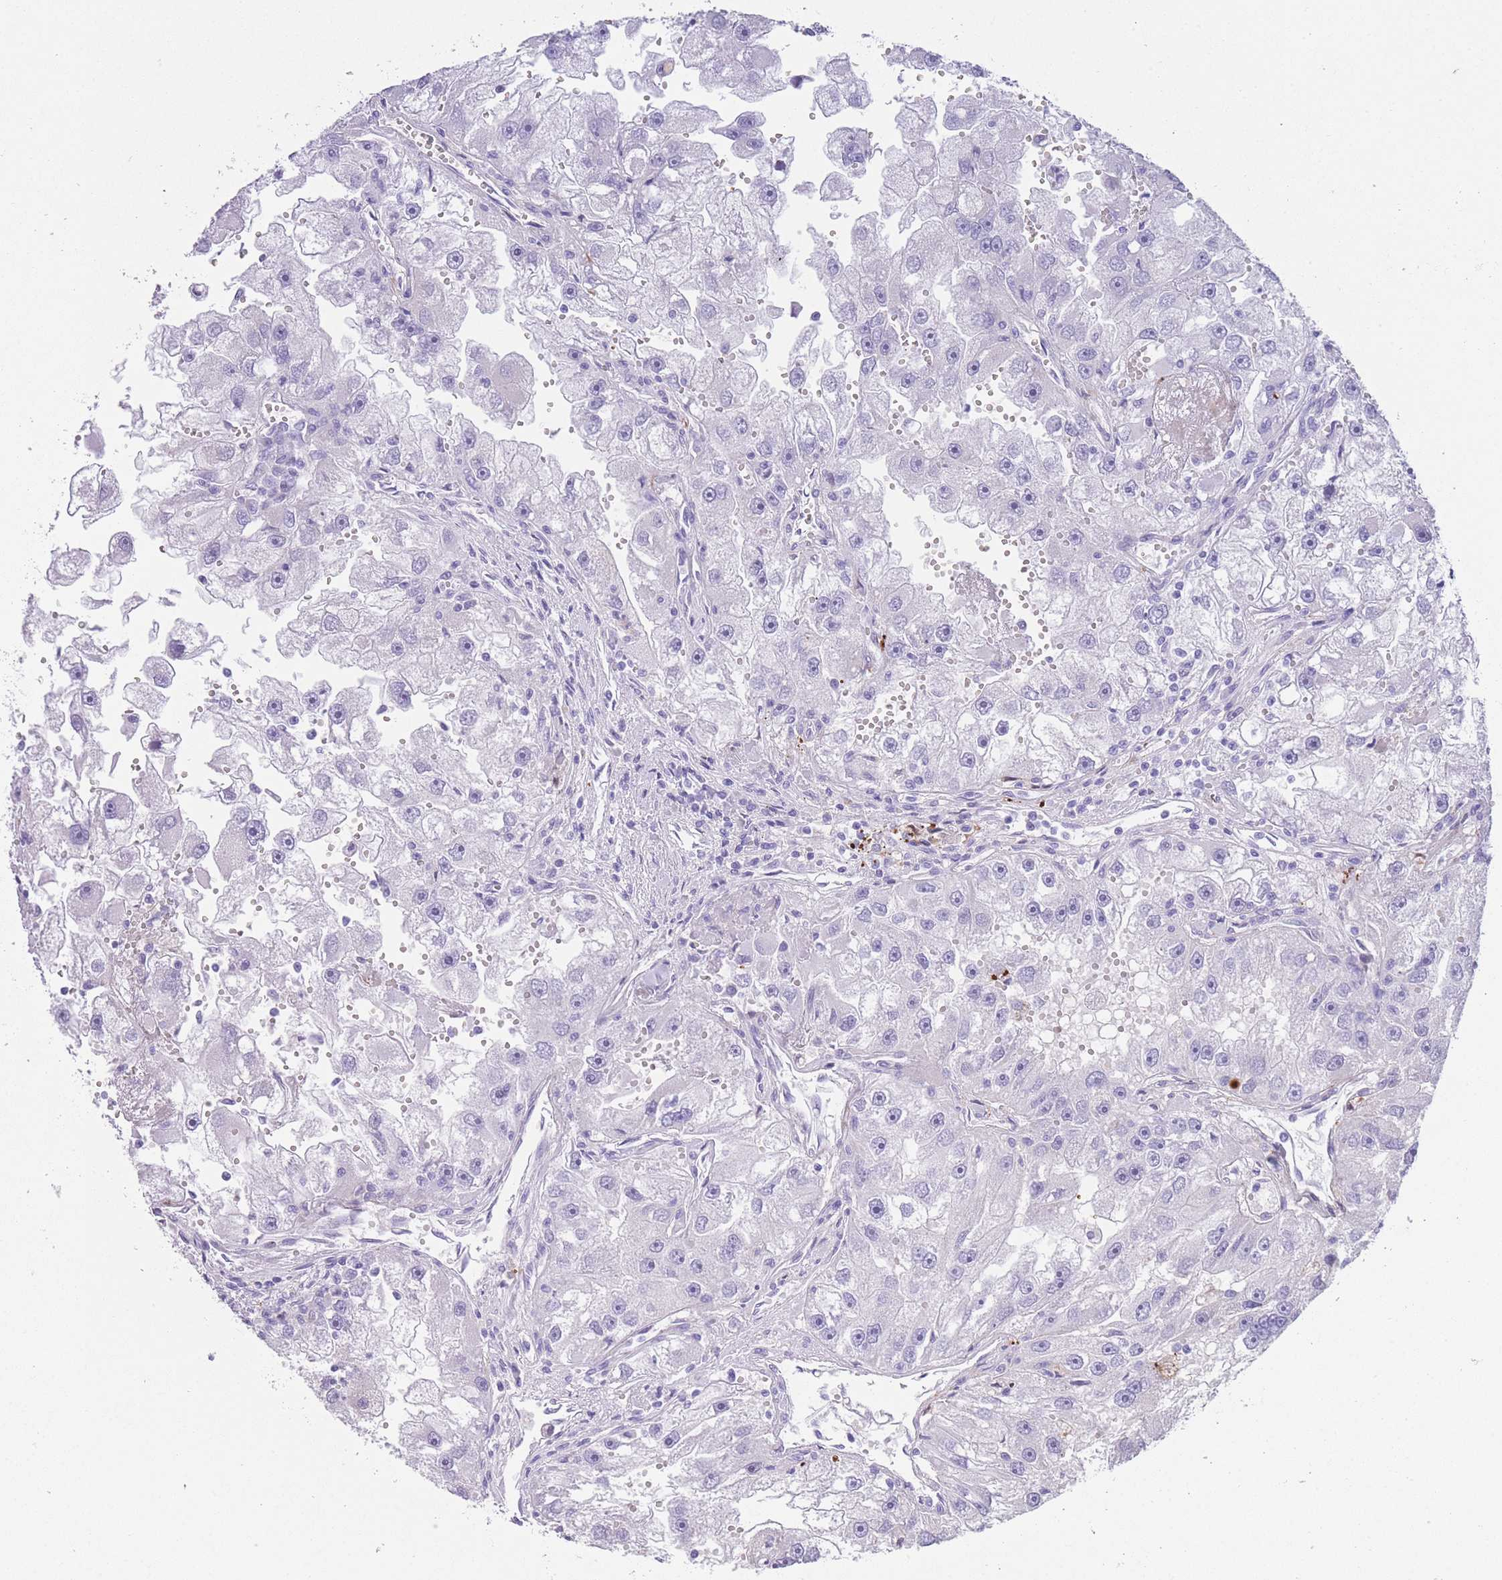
{"staining": {"intensity": "negative", "quantity": "none", "location": "none"}, "tissue": "renal cancer", "cell_type": "Tumor cells", "image_type": "cancer", "snomed": [{"axis": "morphology", "description": "Adenocarcinoma, NOS"}, {"axis": "topography", "description": "Kidney"}], "caption": "Renal cancer (adenocarcinoma) stained for a protein using immunohistochemistry (IHC) reveals no positivity tumor cells.", "gene": "QTRT1", "patient": {"sex": "male", "age": 63}}